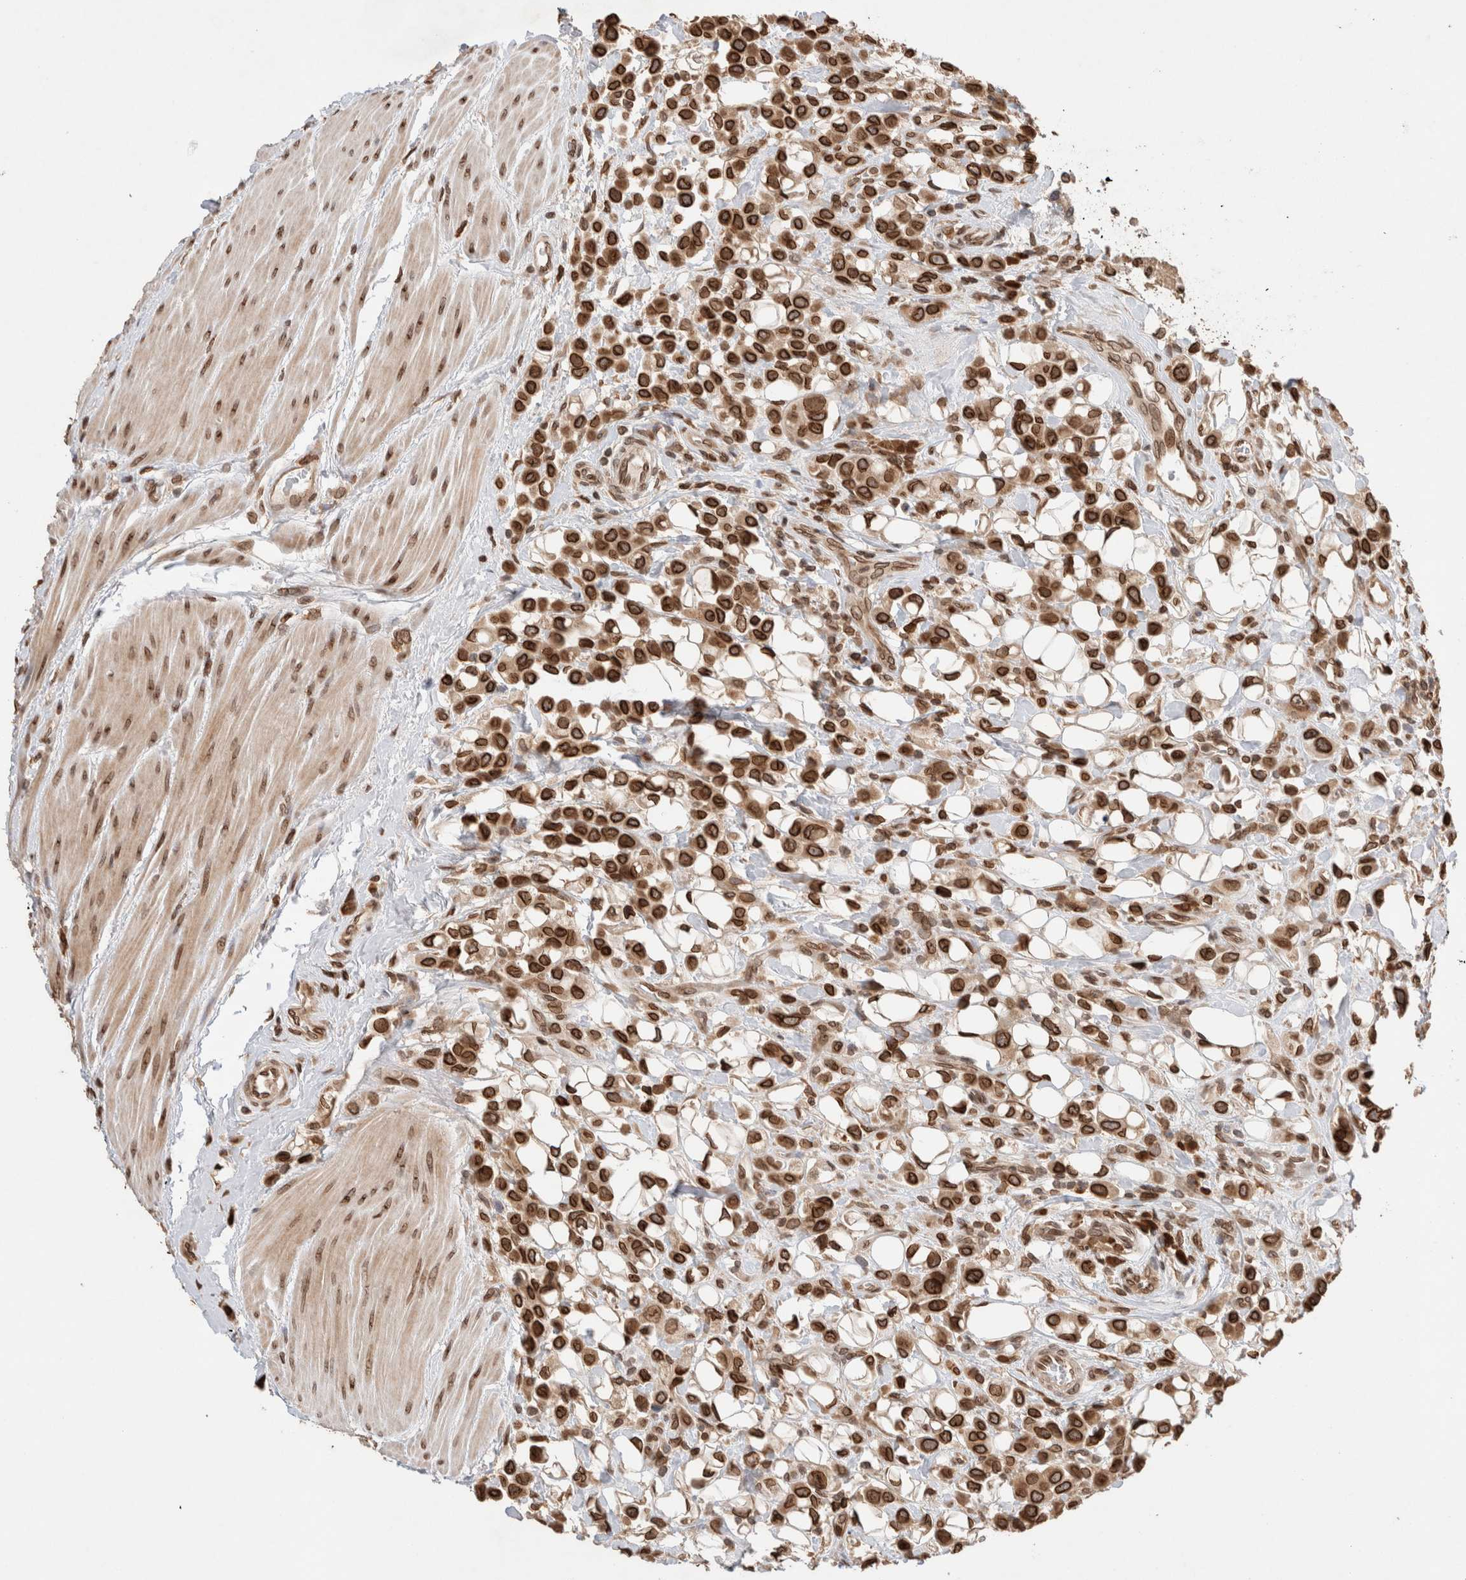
{"staining": {"intensity": "strong", "quantity": ">75%", "location": "cytoplasmic/membranous,nuclear"}, "tissue": "urothelial cancer", "cell_type": "Tumor cells", "image_type": "cancer", "snomed": [{"axis": "morphology", "description": "Urothelial carcinoma, High grade"}, {"axis": "topography", "description": "Urinary bladder"}], "caption": "Immunohistochemistry (IHC) staining of high-grade urothelial carcinoma, which displays high levels of strong cytoplasmic/membranous and nuclear positivity in about >75% of tumor cells indicating strong cytoplasmic/membranous and nuclear protein staining. The staining was performed using DAB (3,3'-diaminobenzidine) (brown) for protein detection and nuclei were counterstained in hematoxylin (blue).", "gene": "TPR", "patient": {"sex": "male", "age": 50}}